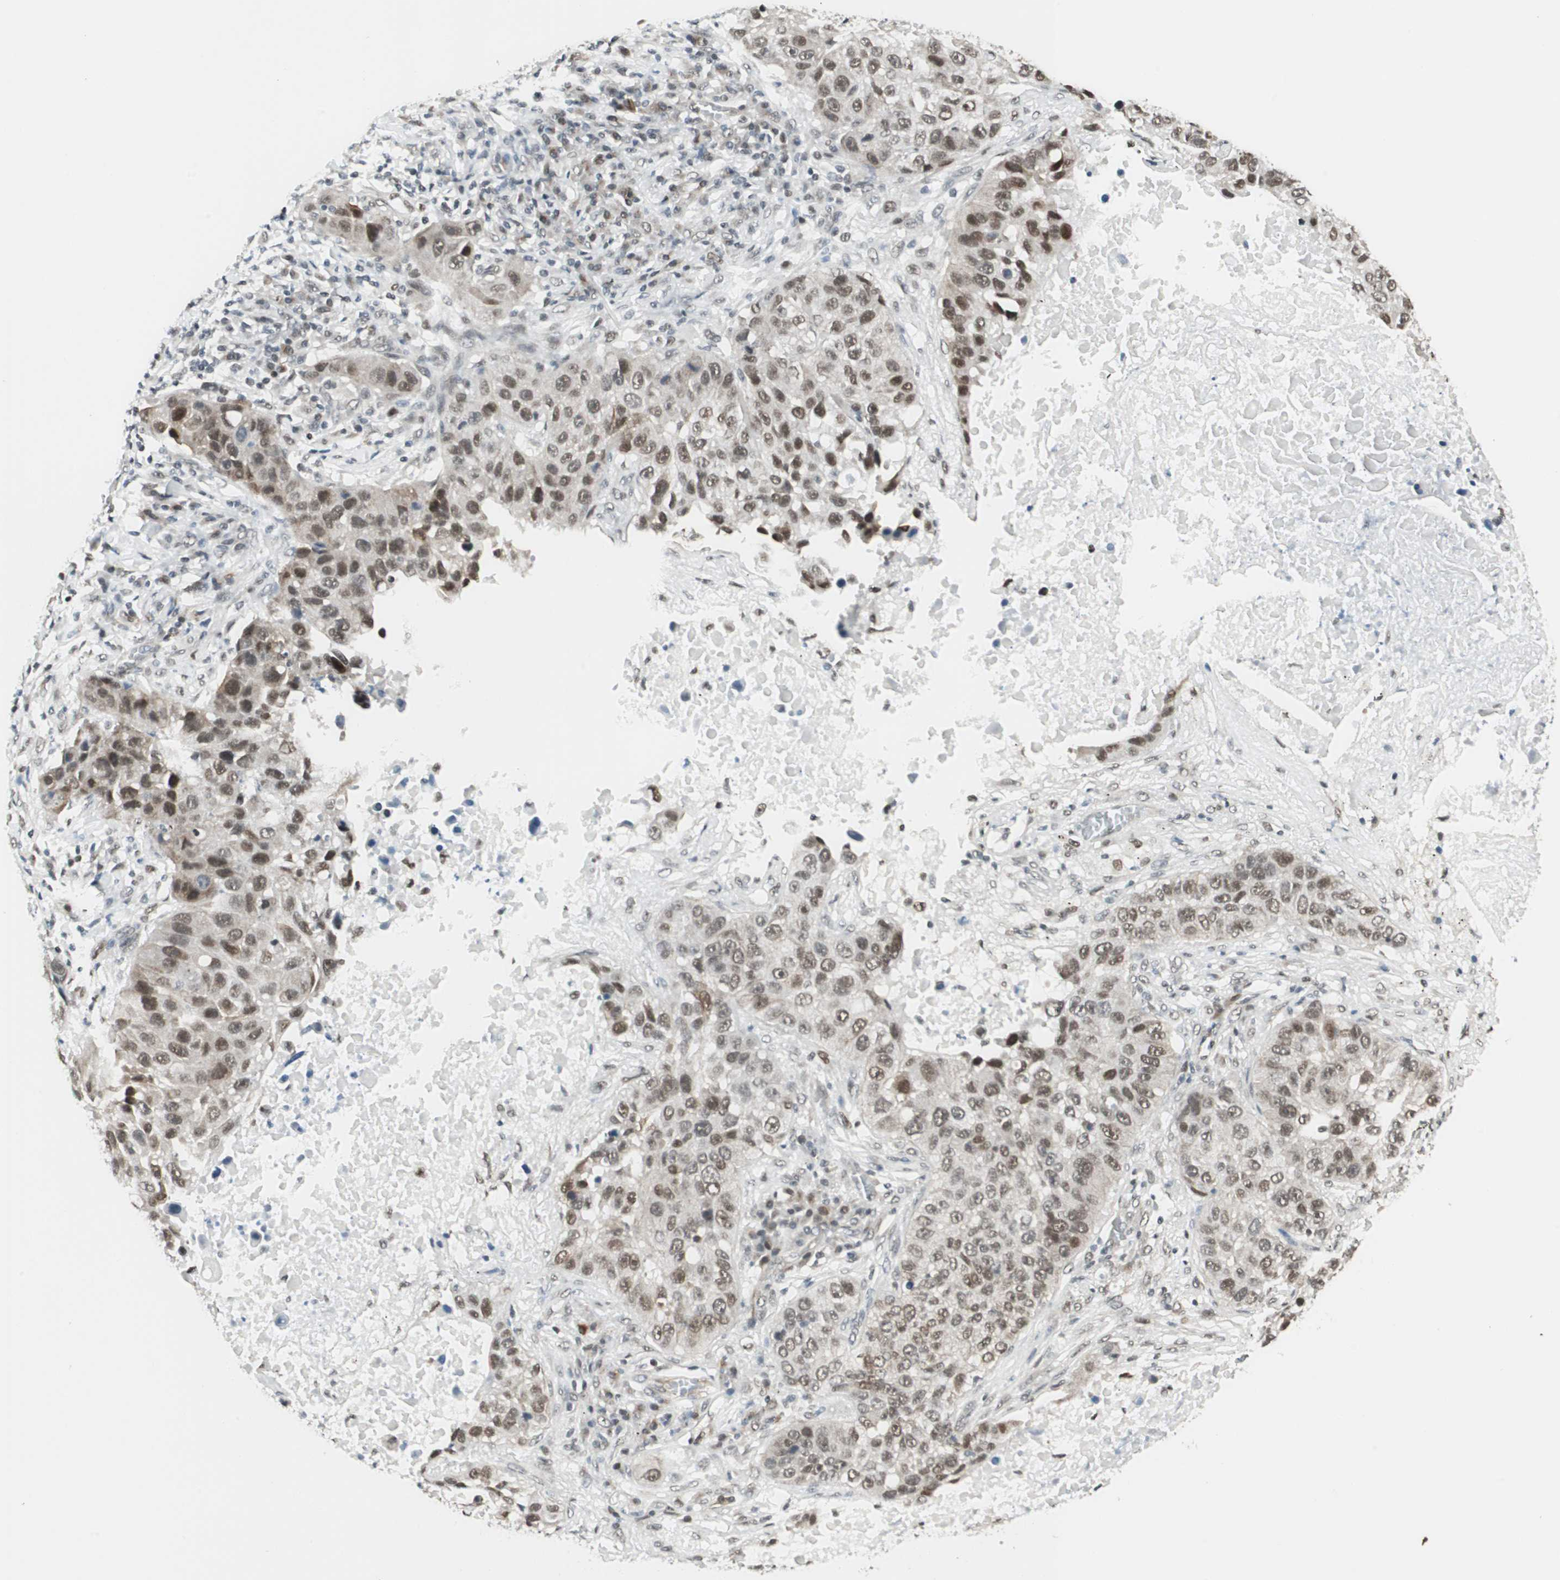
{"staining": {"intensity": "moderate", "quantity": ">75%", "location": "nuclear"}, "tissue": "lung cancer", "cell_type": "Tumor cells", "image_type": "cancer", "snomed": [{"axis": "morphology", "description": "Squamous cell carcinoma, NOS"}, {"axis": "topography", "description": "Lung"}], "caption": "DAB immunohistochemical staining of lung squamous cell carcinoma shows moderate nuclear protein staining in about >75% of tumor cells.", "gene": "ZBTB17", "patient": {"sex": "male", "age": 57}}